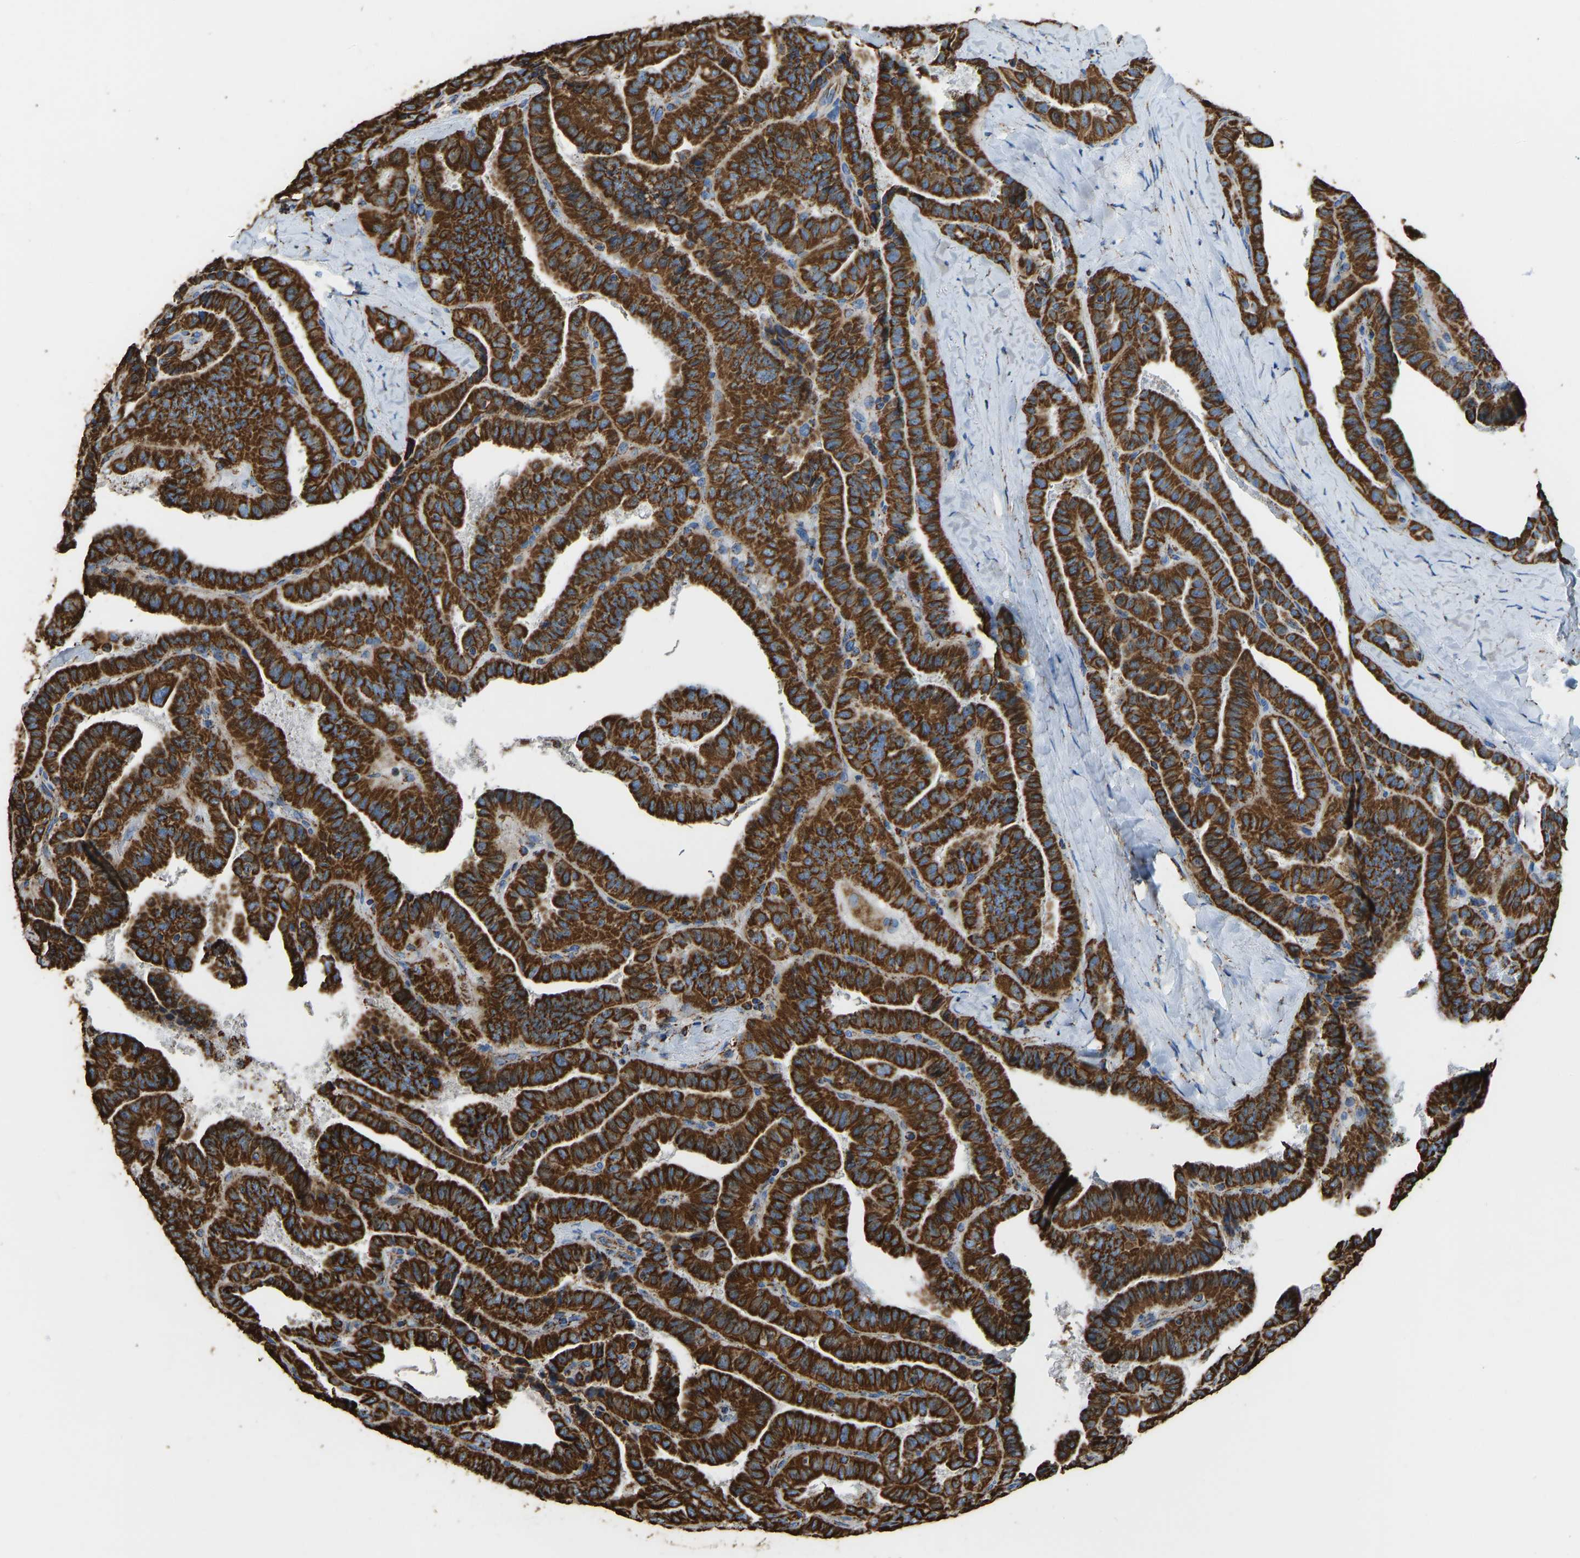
{"staining": {"intensity": "strong", "quantity": ">75%", "location": "cytoplasmic/membranous"}, "tissue": "thyroid cancer", "cell_type": "Tumor cells", "image_type": "cancer", "snomed": [{"axis": "morphology", "description": "Papillary adenocarcinoma, NOS"}, {"axis": "topography", "description": "Thyroid gland"}], "caption": "A brown stain labels strong cytoplasmic/membranous positivity of a protein in thyroid cancer (papillary adenocarcinoma) tumor cells.", "gene": "IRX6", "patient": {"sex": "male", "age": 77}}